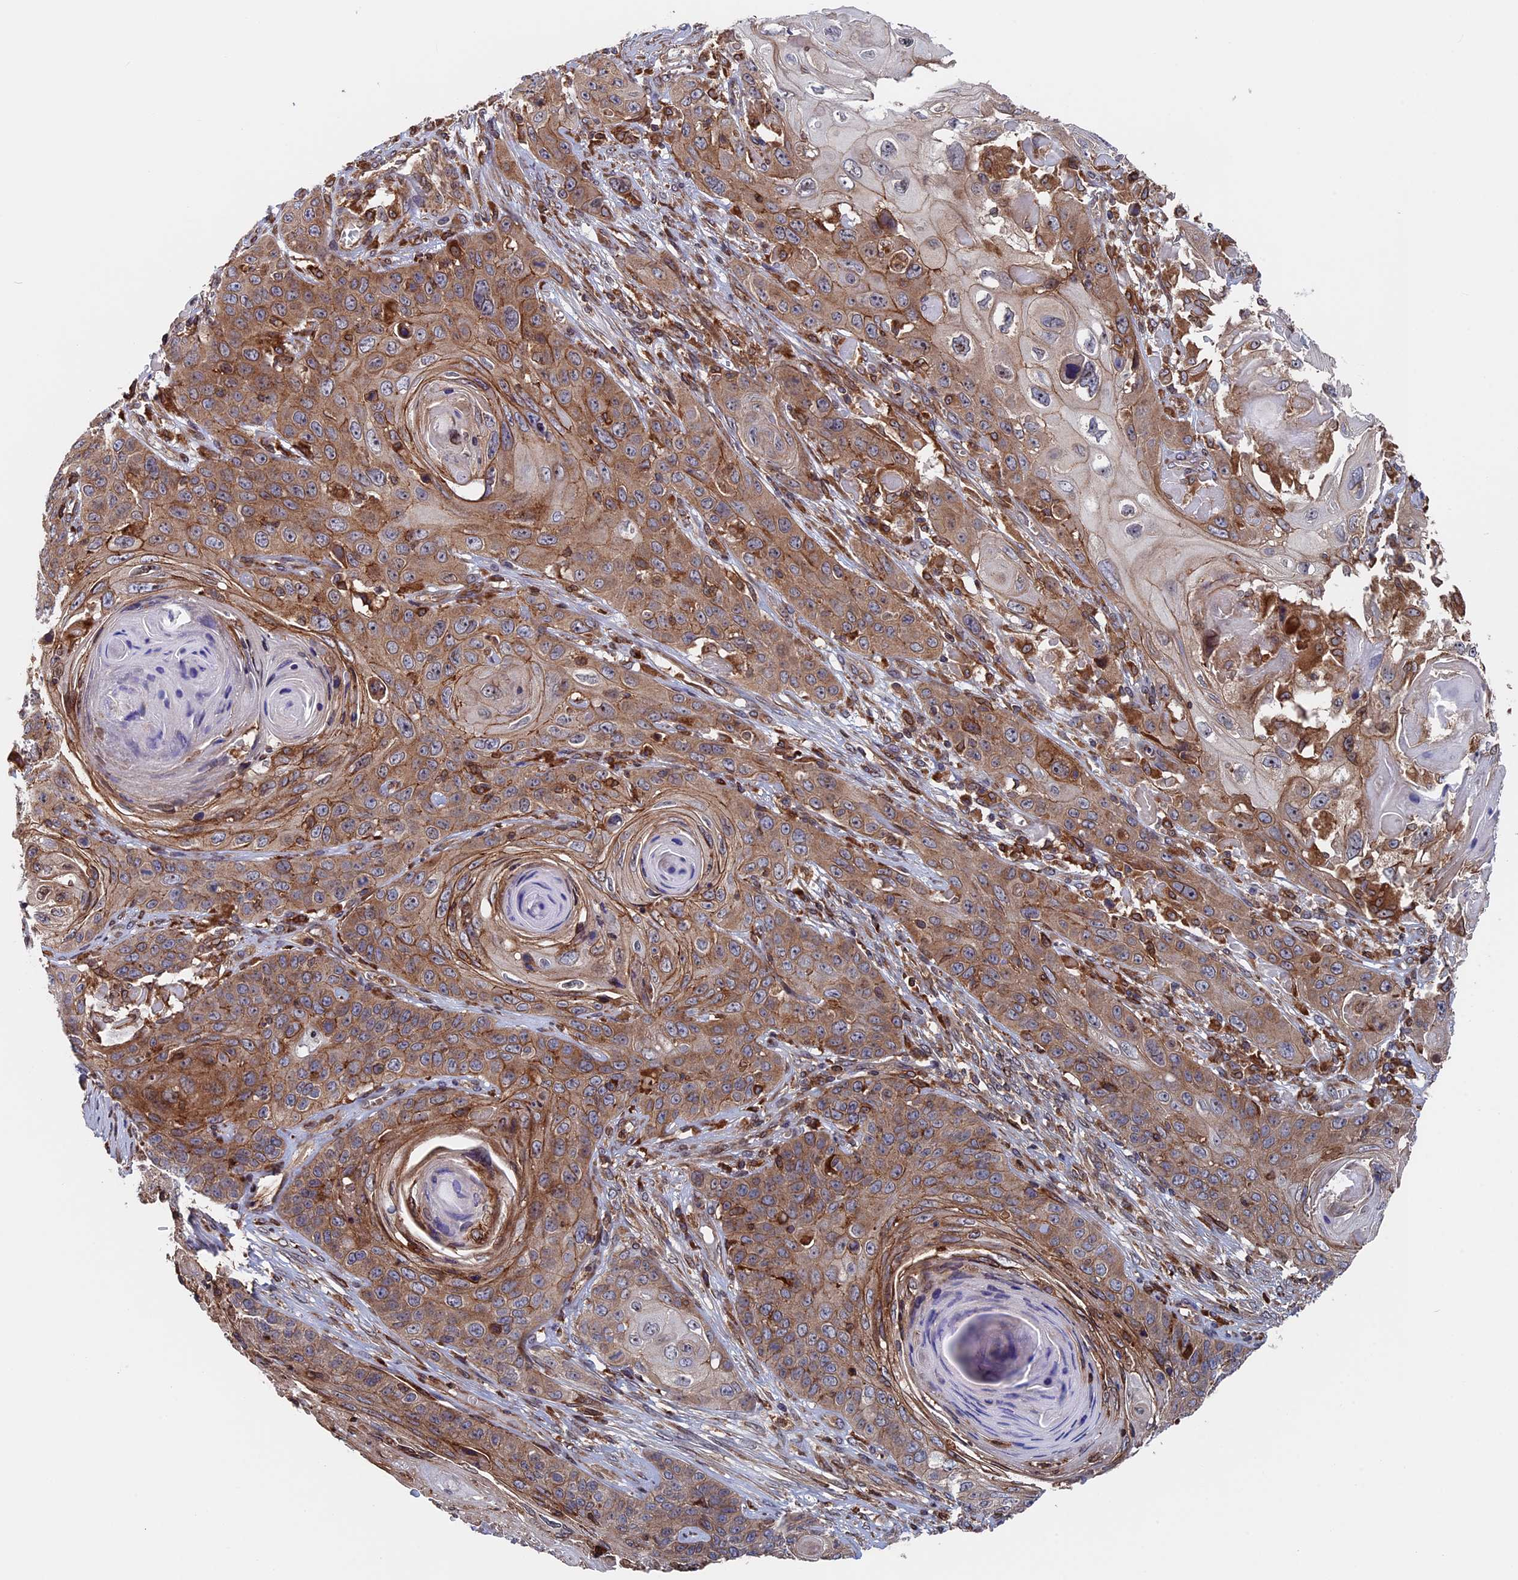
{"staining": {"intensity": "moderate", "quantity": ">75%", "location": "cytoplasmic/membranous"}, "tissue": "skin cancer", "cell_type": "Tumor cells", "image_type": "cancer", "snomed": [{"axis": "morphology", "description": "Squamous cell carcinoma, NOS"}, {"axis": "topography", "description": "Skin"}], "caption": "Skin cancer (squamous cell carcinoma) stained with a brown dye shows moderate cytoplasmic/membranous positive expression in approximately >75% of tumor cells.", "gene": "RPUSD1", "patient": {"sex": "male", "age": 55}}